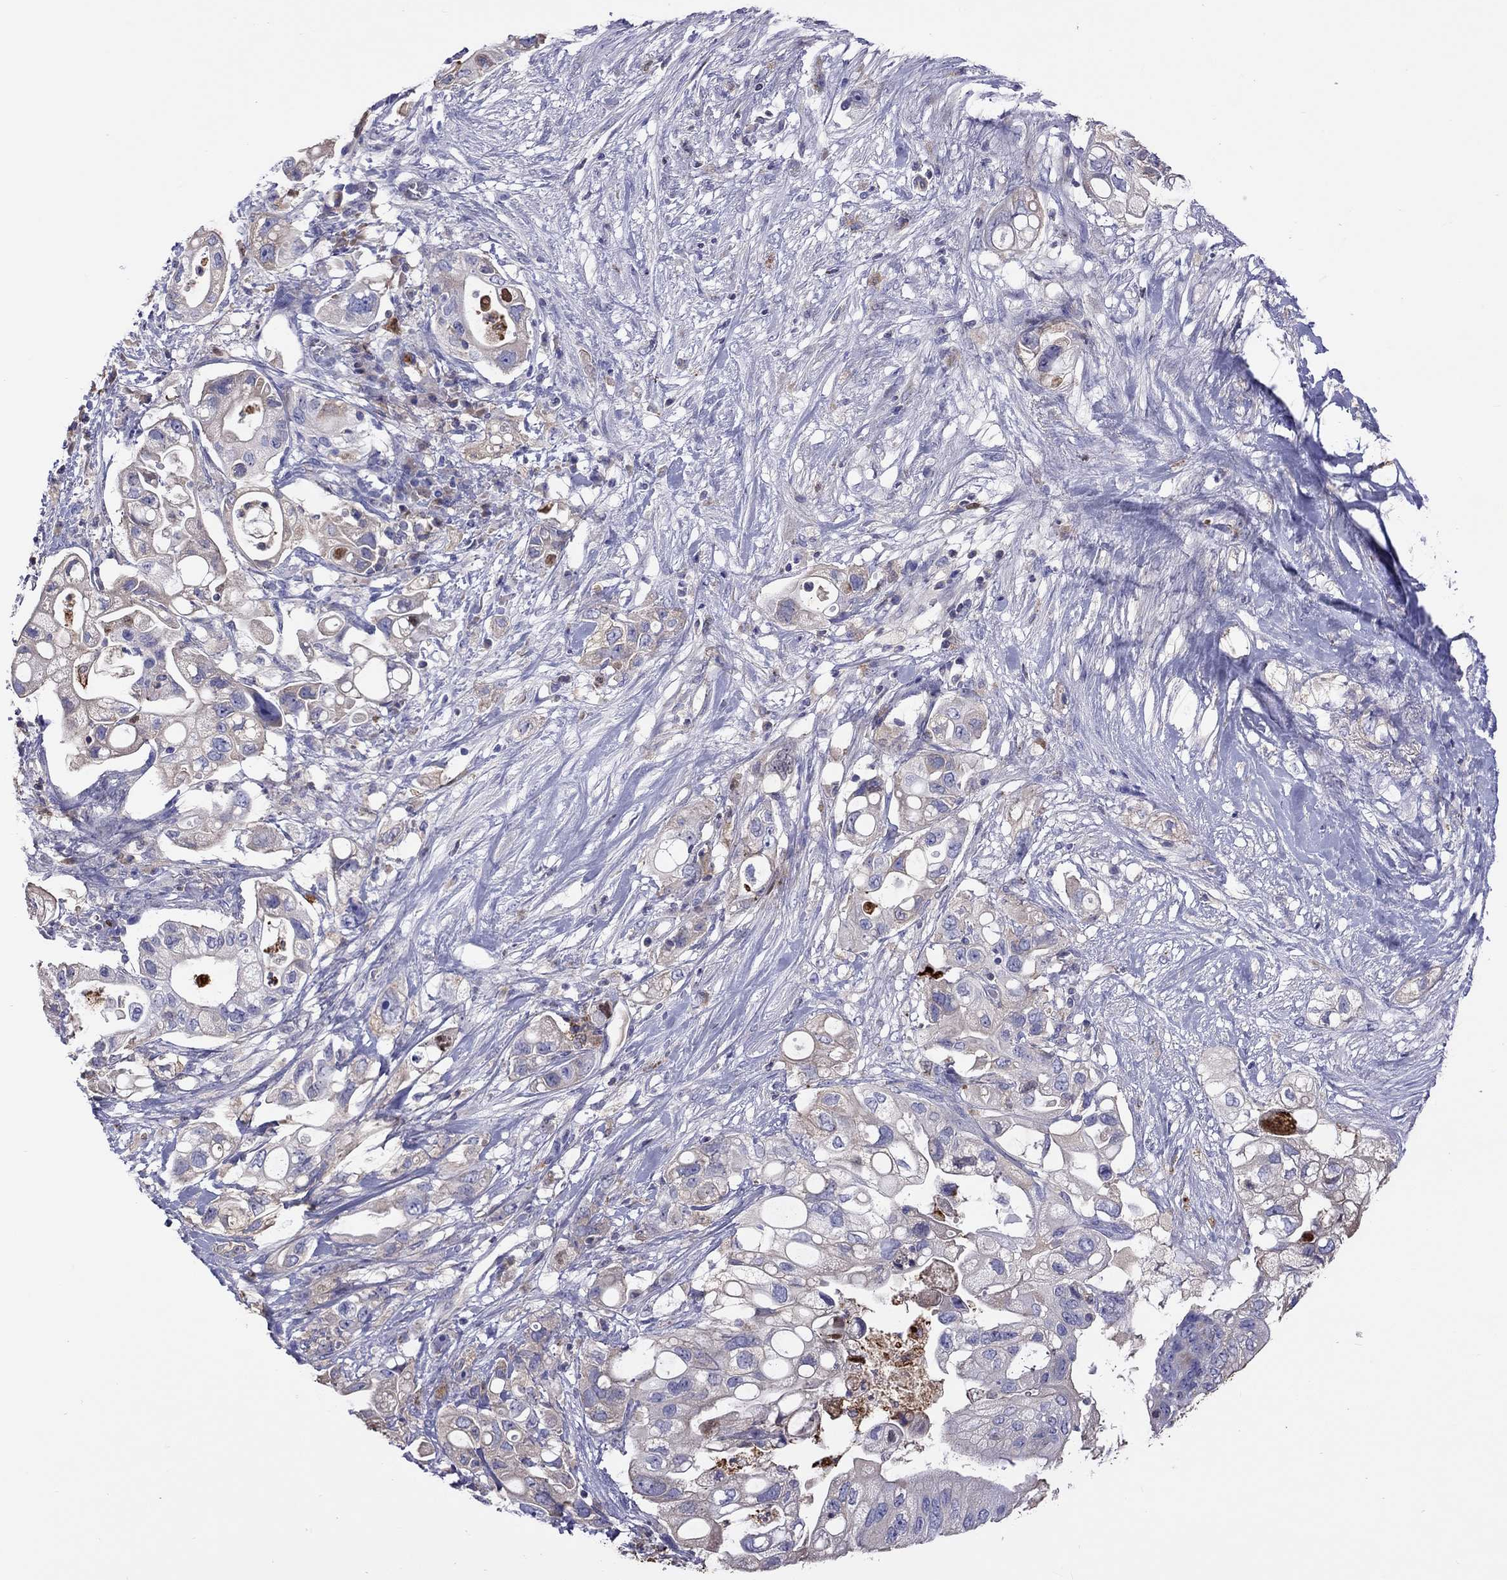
{"staining": {"intensity": "weak", "quantity": ">75%", "location": "cytoplasmic/membranous"}, "tissue": "pancreatic cancer", "cell_type": "Tumor cells", "image_type": "cancer", "snomed": [{"axis": "morphology", "description": "Adenocarcinoma, NOS"}, {"axis": "topography", "description": "Pancreas"}], "caption": "A histopathology image showing weak cytoplasmic/membranous expression in about >75% of tumor cells in pancreatic cancer, as visualized by brown immunohistochemical staining.", "gene": "SERPINA3", "patient": {"sex": "female", "age": 72}}